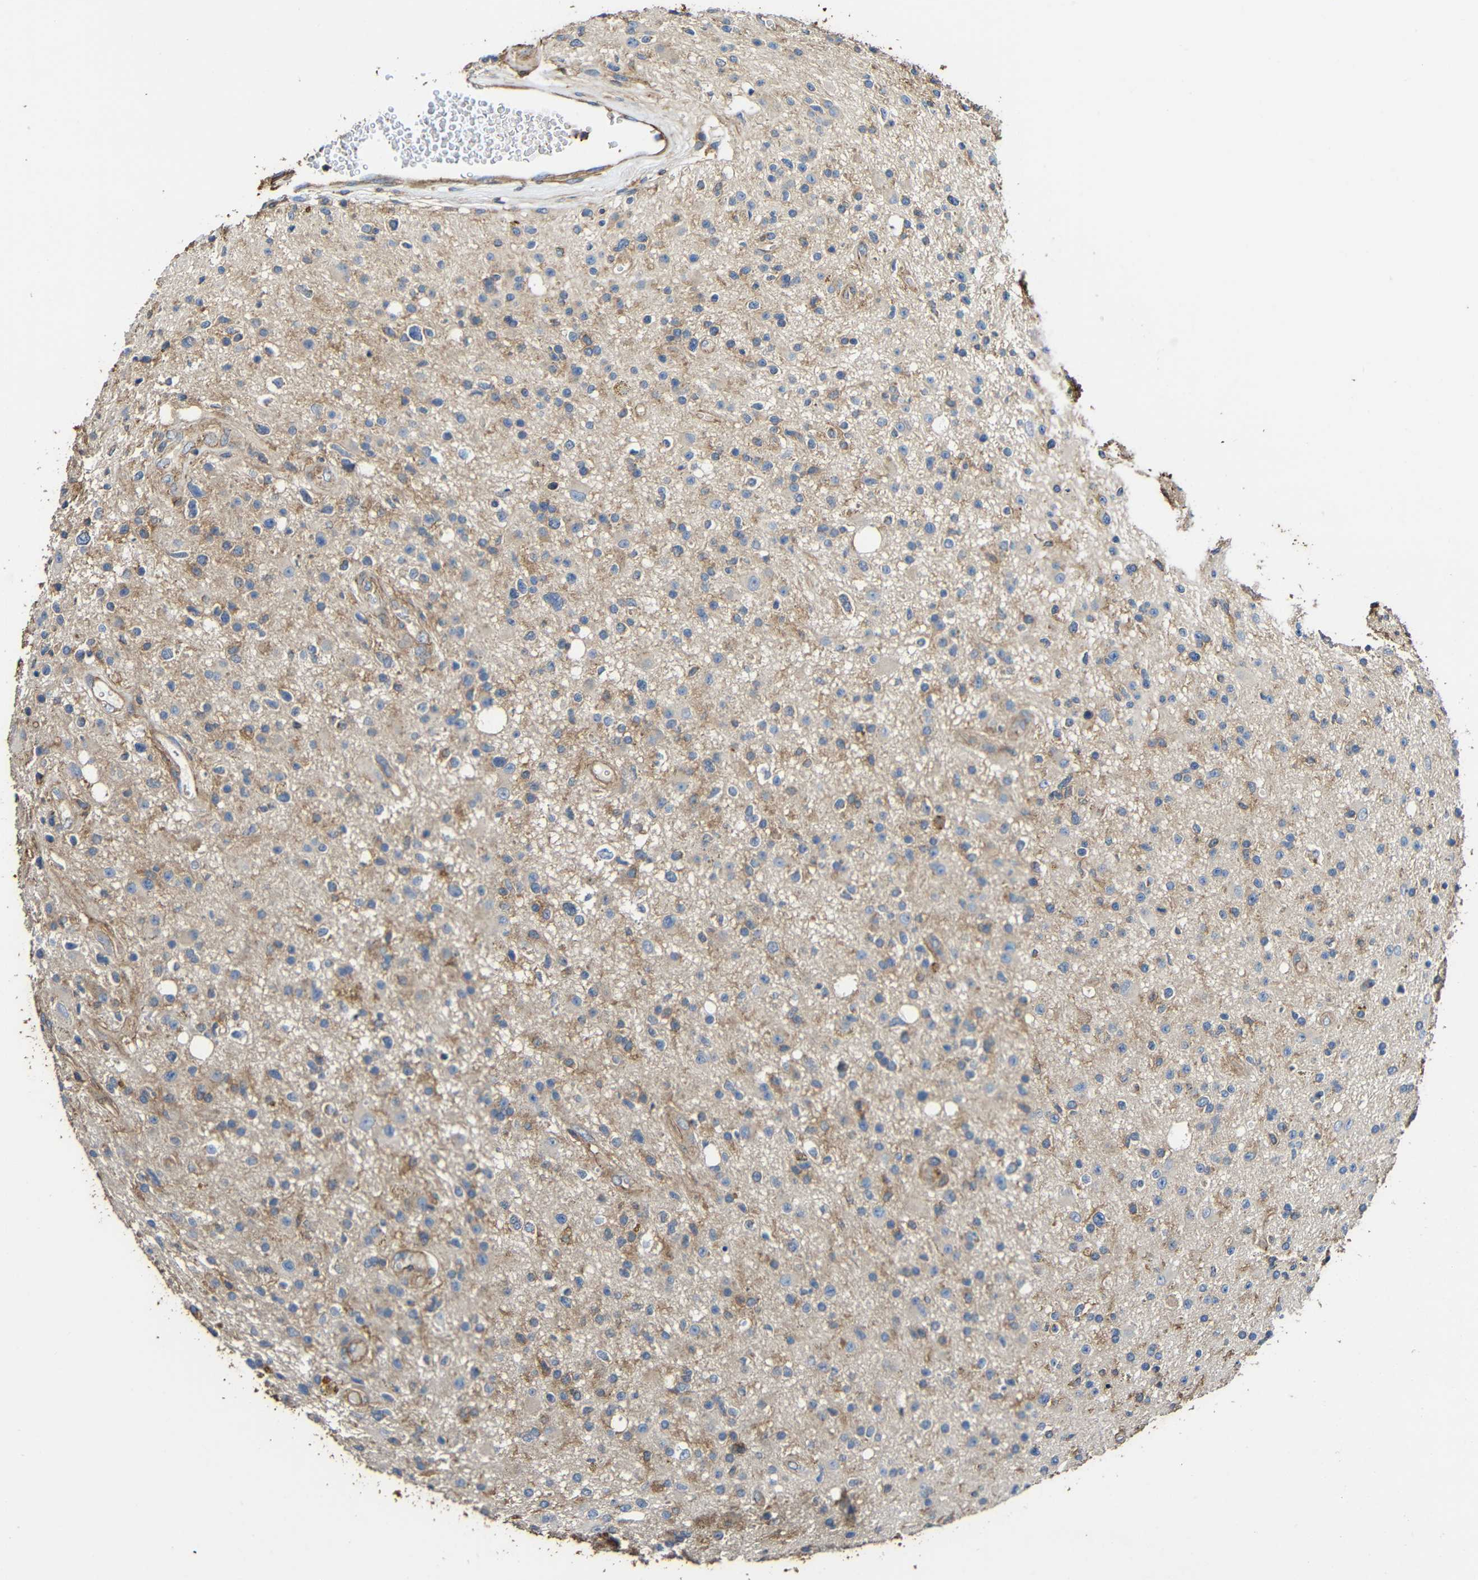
{"staining": {"intensity": "moderate", "quantity": "25%-75%", "location": "cytoplasmic/membranous"}, "tissue": "glioma", "cell_type": "Tumor cells", "image_type": "cancer", "snomed": [{"axis": "morphology", "description": "Glioma, malignant, High grade"}, {"axis": "topography", "description": "Brain"}], "caption": "Human malignant glioma (high-grade) stained with a brown dye demonstrates moderate cytoplasmic/membranous positive staining in approximately 25%-75% of tumor cells.", "gene": "RHOT2", "patient": {"sex": "male", "age": 33}}